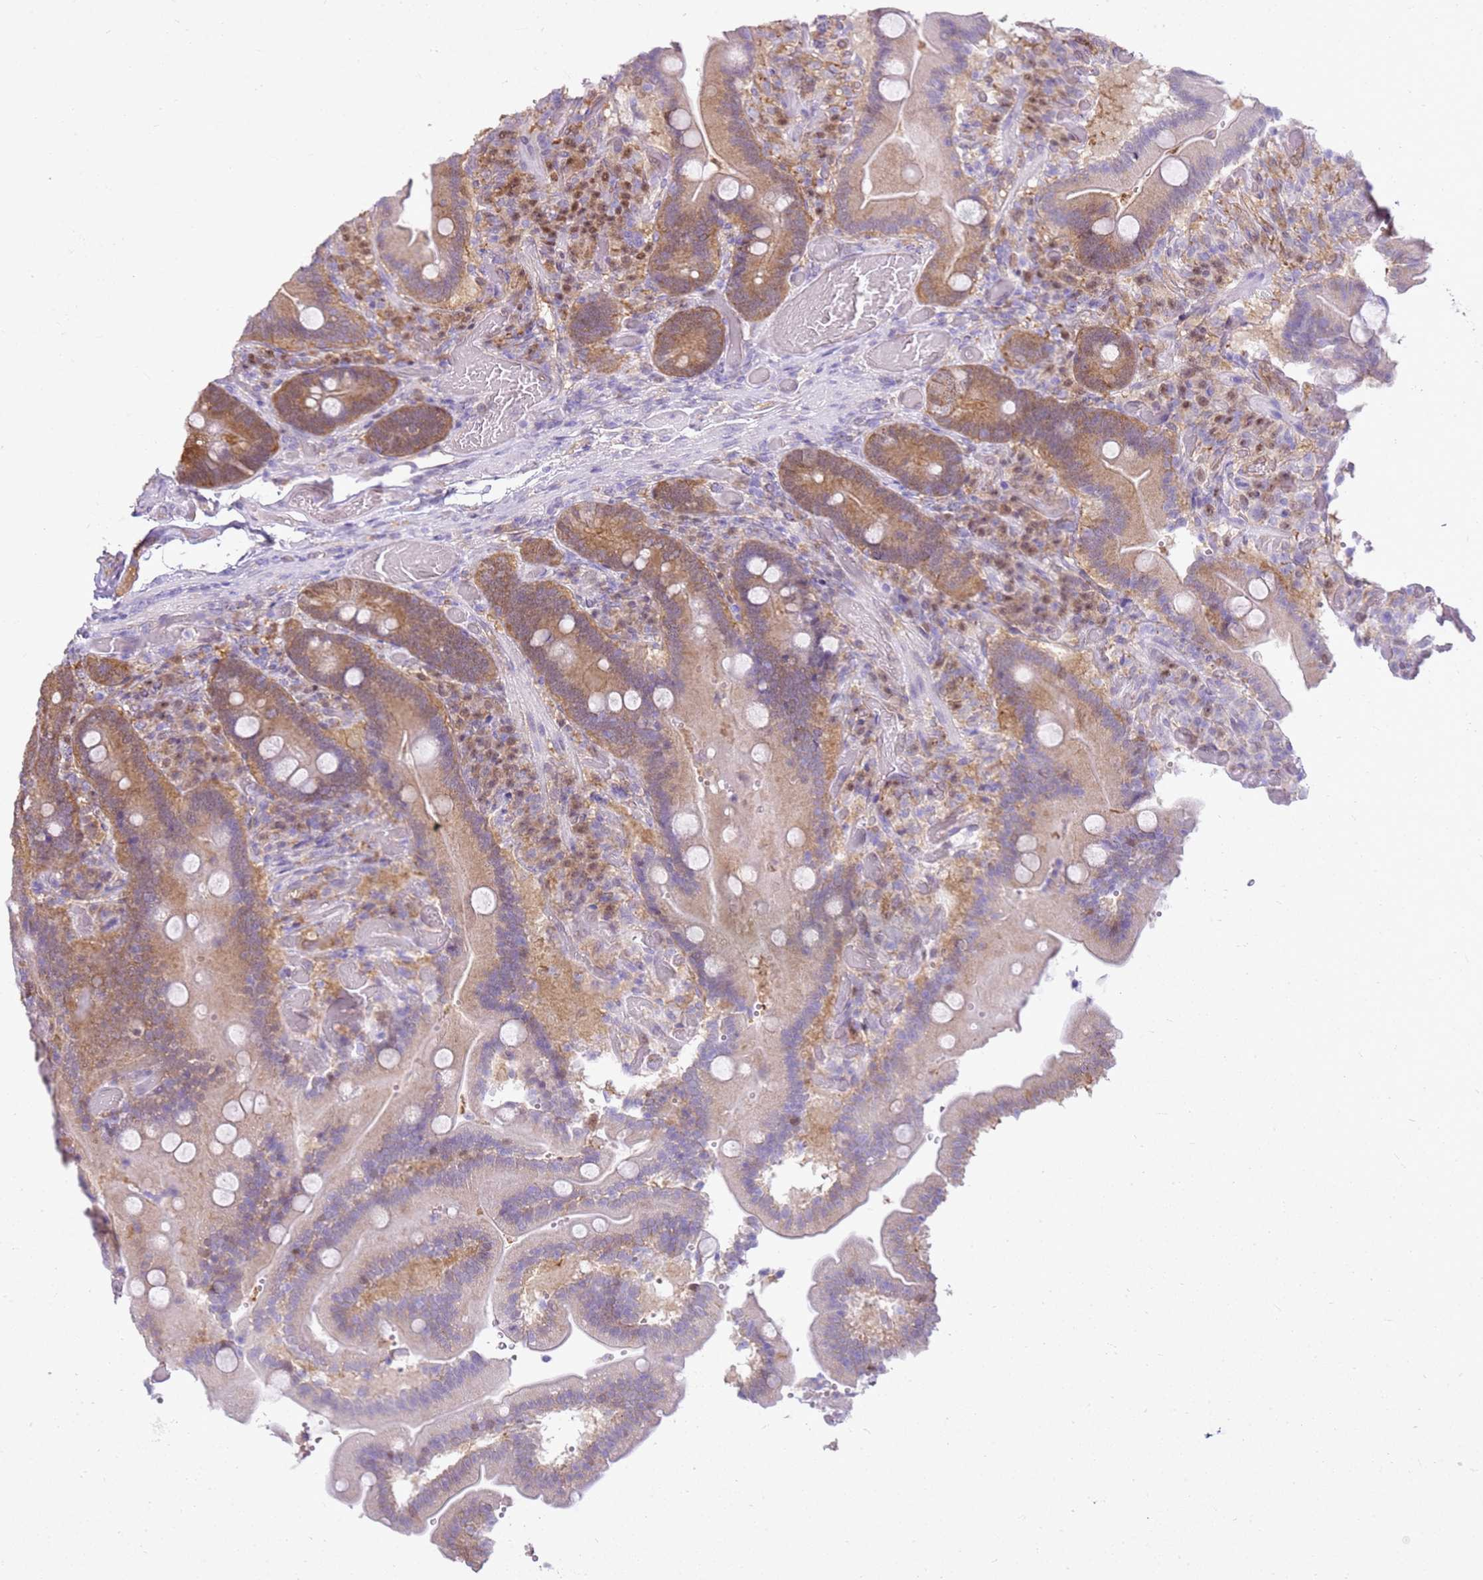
{"staining": {"intensity": "moderate", "quantity": "25%-75%", "location": "cytoplasmic/membranous,nuclear"}, "tissue": "duodenum", "cell_type": "Glandular cells", "image_type": "normal", "snomed": [{"axis": "morphology", "description": "Normal tissue, NOS"}, {"axis": "topography", "description": "Duodenum"}], "caption": "Human duodenum stained with a brown dye exhibits moderate cytoplasmic/membranous,nuclear positive expression in approximately 25%-75% of glandular cells.", "gene": "YWHAE", "patient": {"sex": "female", "age": 62}}